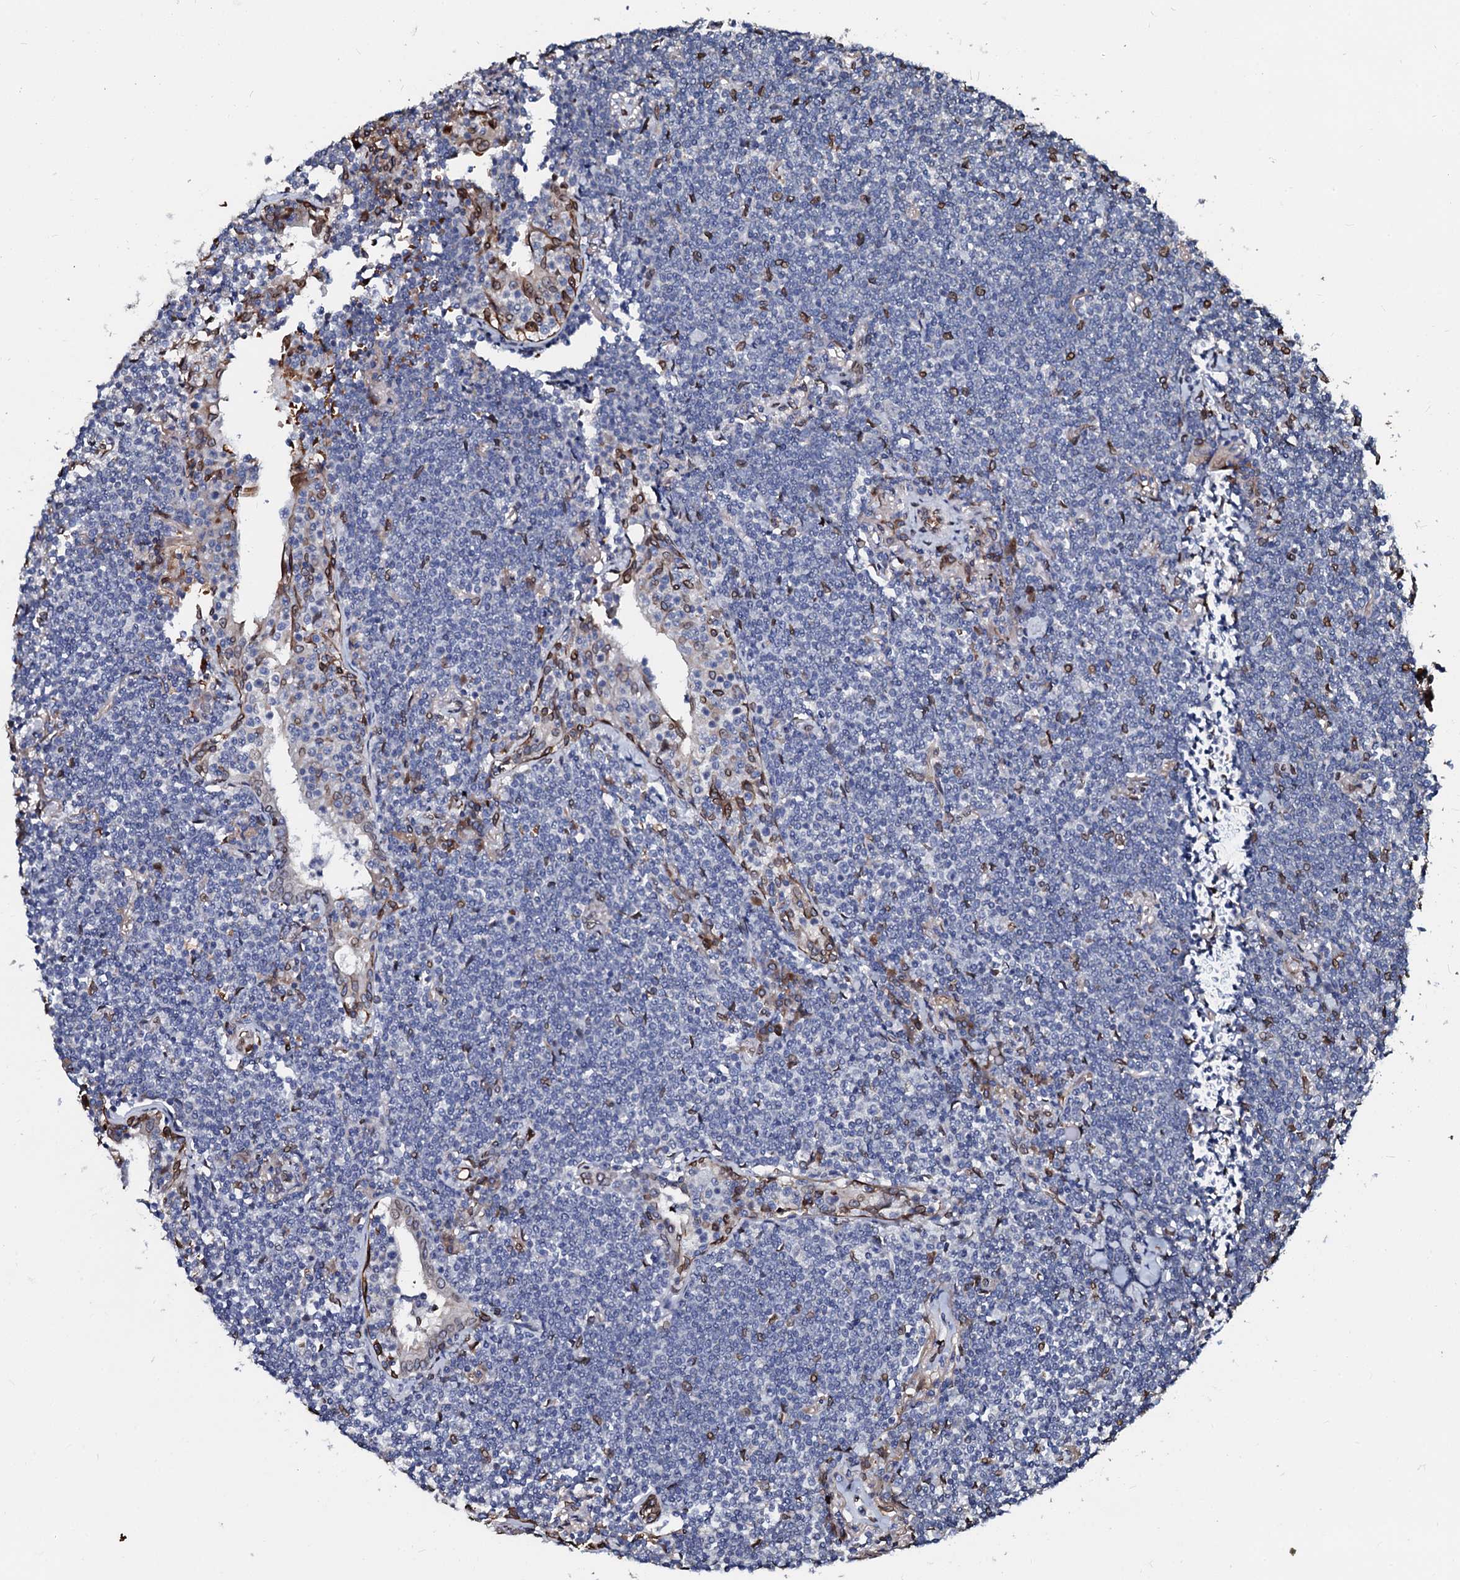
{"staining": {"intensity": "negative", "quantity": "none", "location": "none"}, "tissue": "lymphoma", "cell_type": "Tumor cells", "image_type": "cancer", "snomed": [{"axis": "morphology", "description": "Malignant lymphoma, non-Hodgkin's type, Low grade"}, {"axis": "topography", "description": "Lung"}], "caption": "Human lymphoma stained for a protein using immunohistochemistry (IHC) demonstrates no staining in tumor cells.", "gene": "NRP2", "patient": {"sex": "female", "age": 71}}